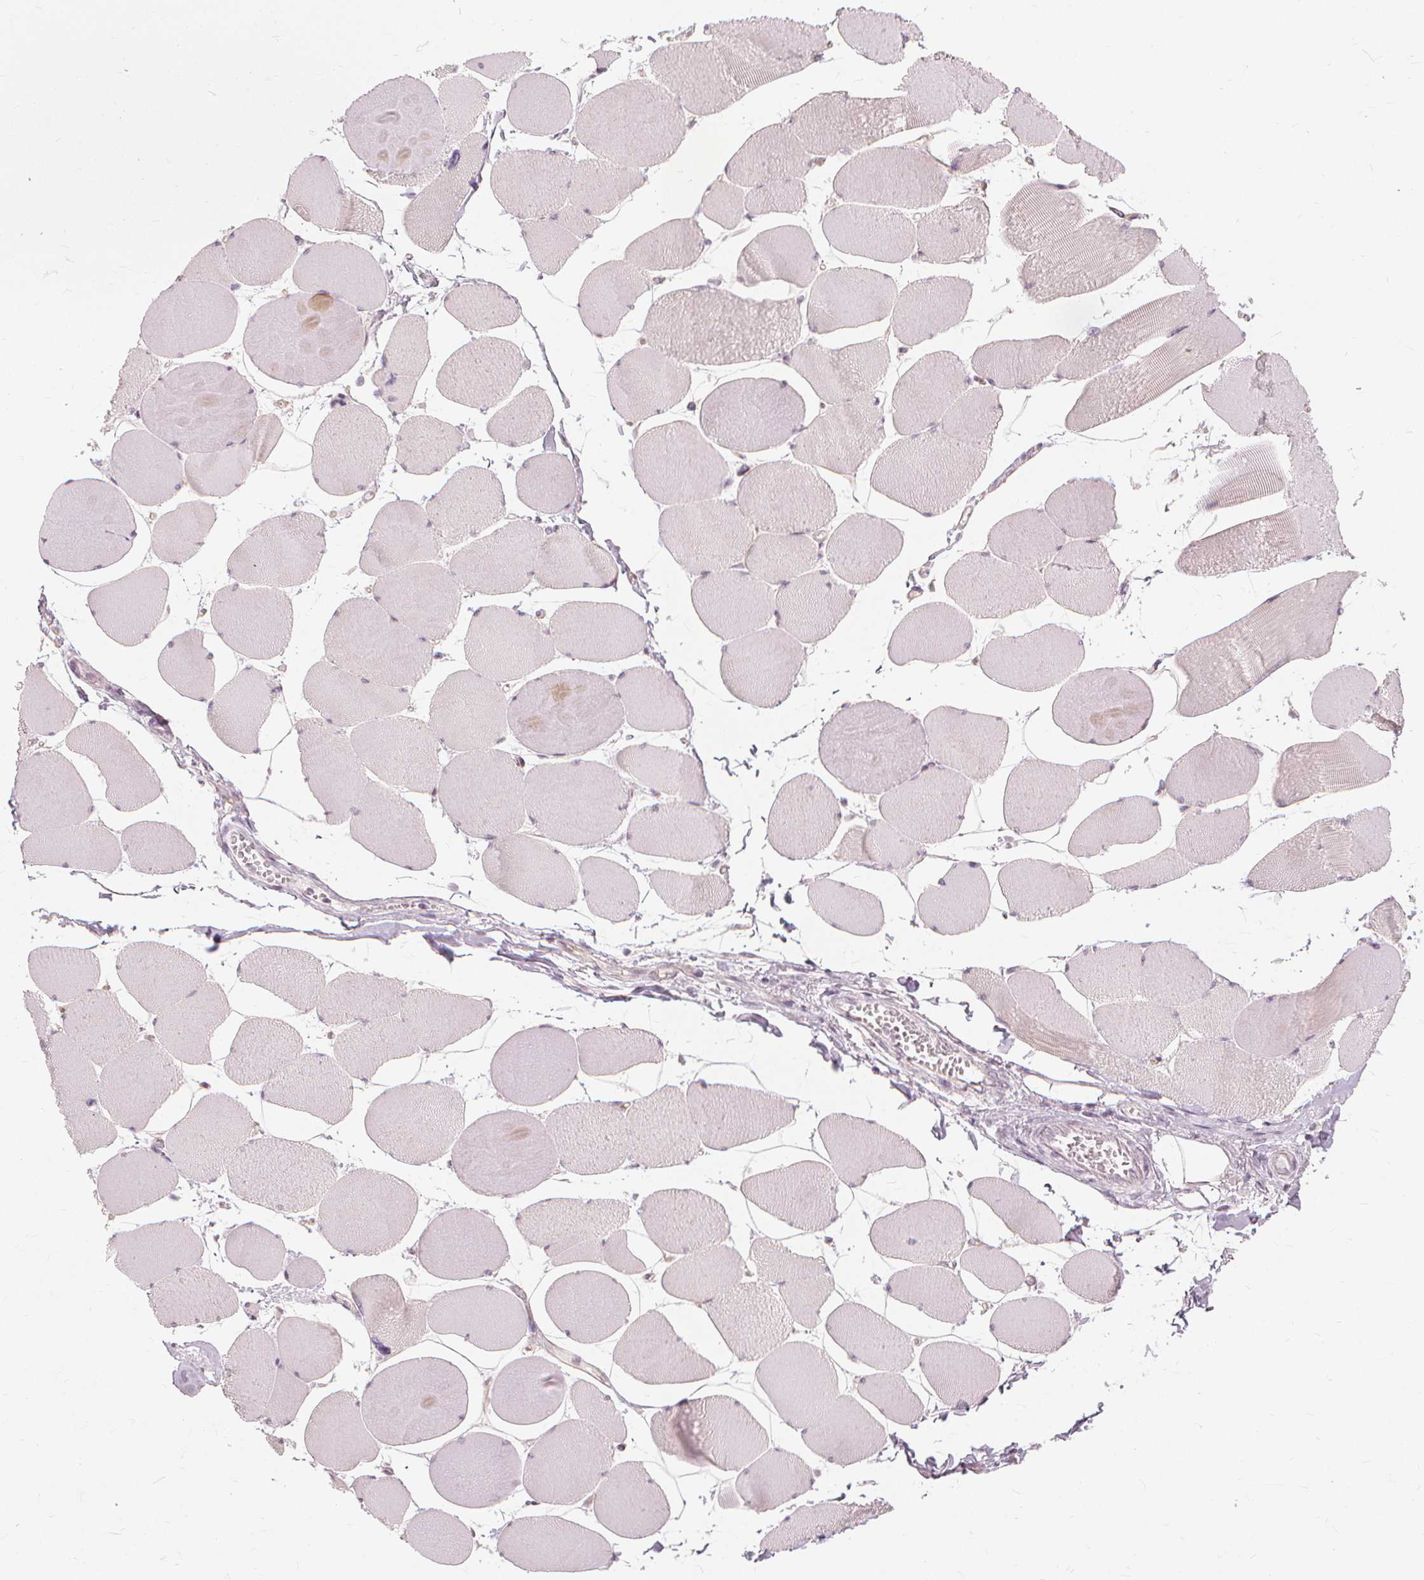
{"staining": {"intensity": "negative", "quantity": "none", "location": "none"}, "tissue": "skeletal muscle", "cell_type": "Myocytes", "image_type": "normal", "snomed": [{"axis": "morphology", "description": "Normal tissue, NOS"}, {"axis": "topography", "description": "Skeletal muscle"}], "caption": "Immunohistochemistry histopathology image of benign skeletal muscle: skeletal muscle stained with DAB (3,3'-diaminobenzidine) demonstrates no significant protein positivity in myocytes.", "gene": "SFTPD", "patient": {"sex": "female", "age": 75}}